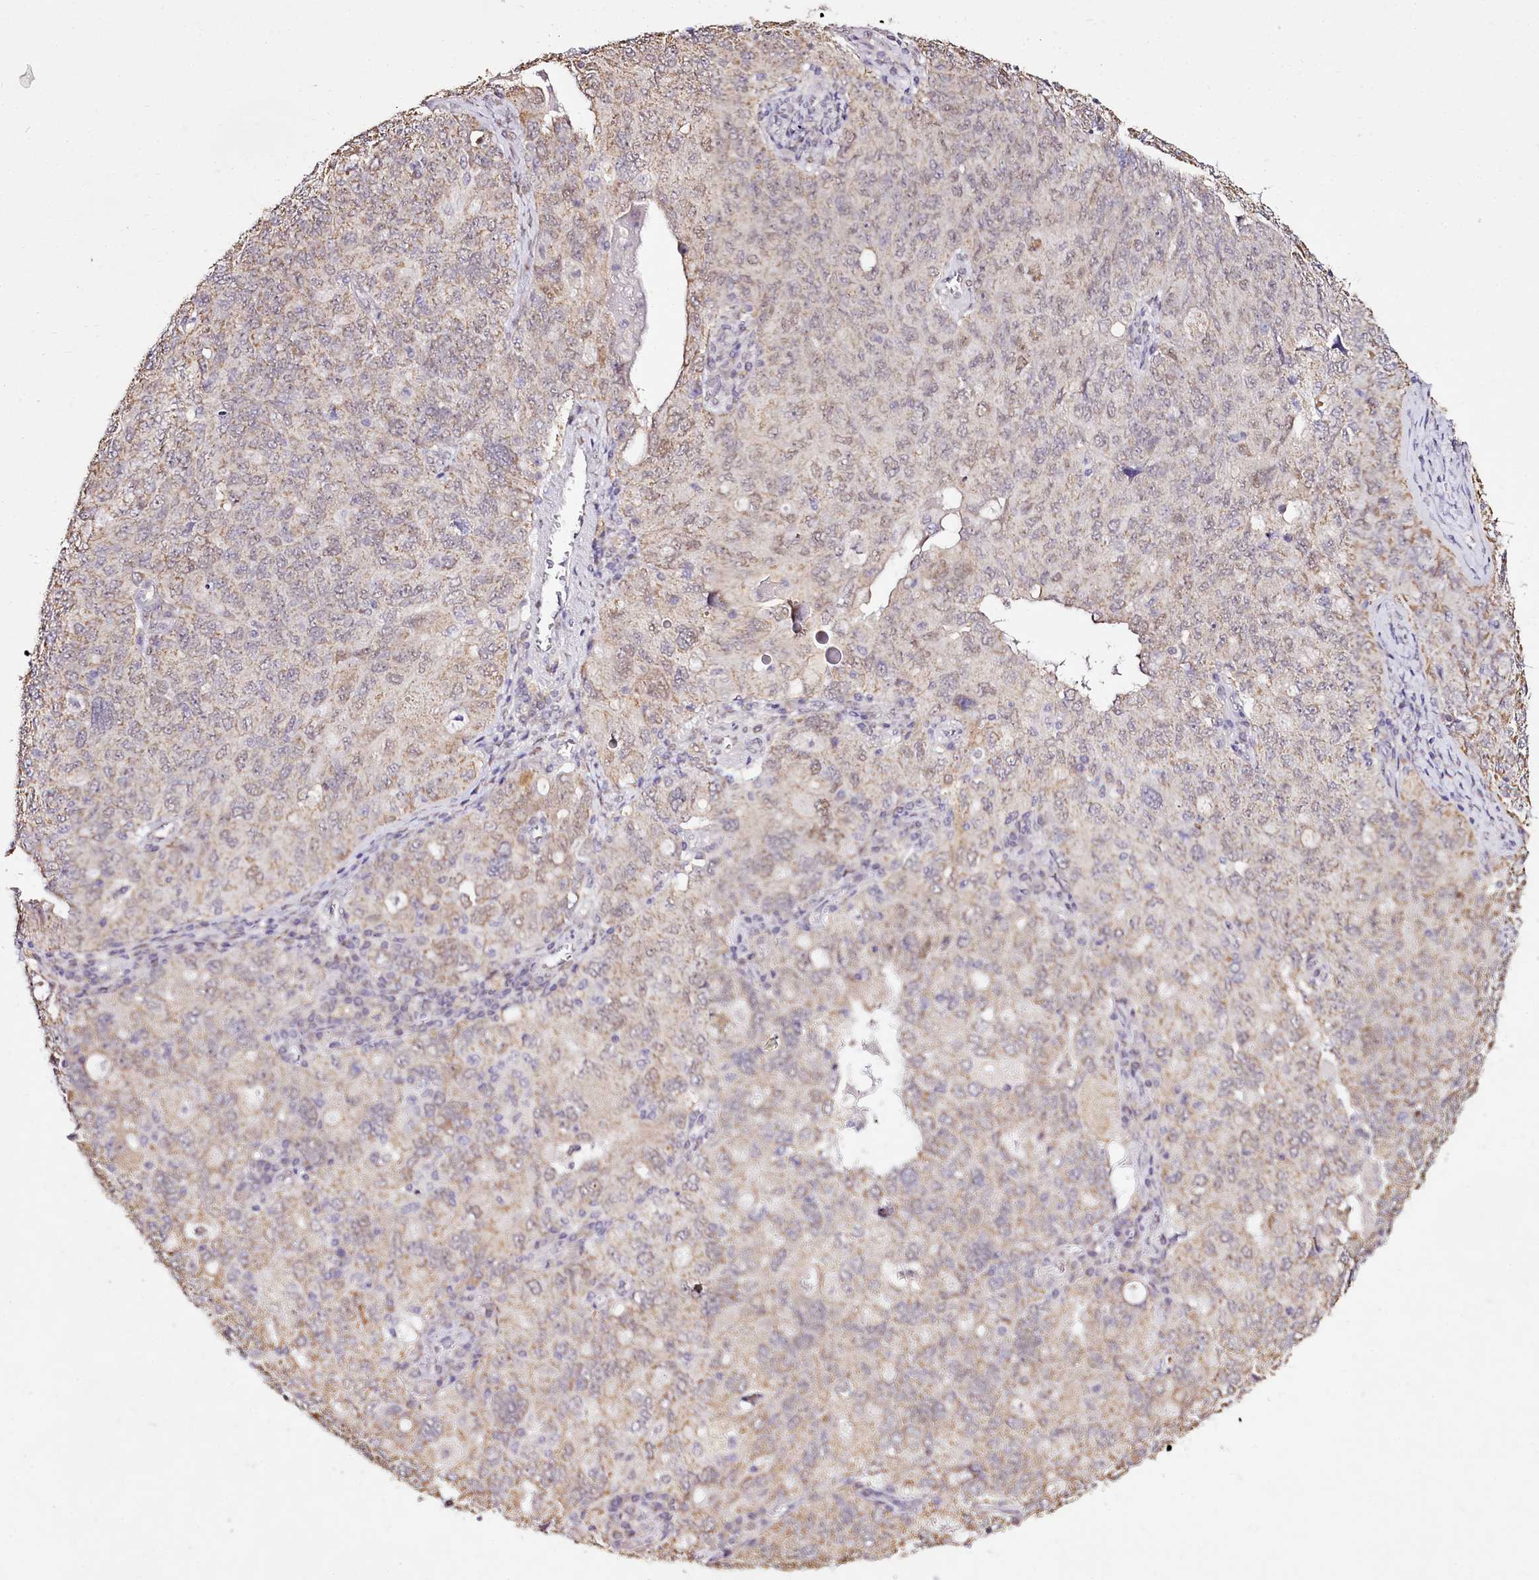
{"staining": {"intensity": "moderate", "quantity": "25%-75%", "location": "cytoplasmic/membranous"}, "tissue": "ovarian cancer", "cell_type": "Tumor cells", "image_type": "cancer", "snomed": [{"axis": "morphology", "description": "Carcinoma, endometroid"}, {"axis": "topography", "description": "Ovary"}], "caption": "The photomicrograph reveals immunohistochemical staining of endometroid carcinoma (ovarian). There is moderate cytoplasmic/membranous staining is appreciated in approximately 25%-75% of tumor cells.", "gene": "EDIL3", "patient": {"sex": "female", "age": 62}}